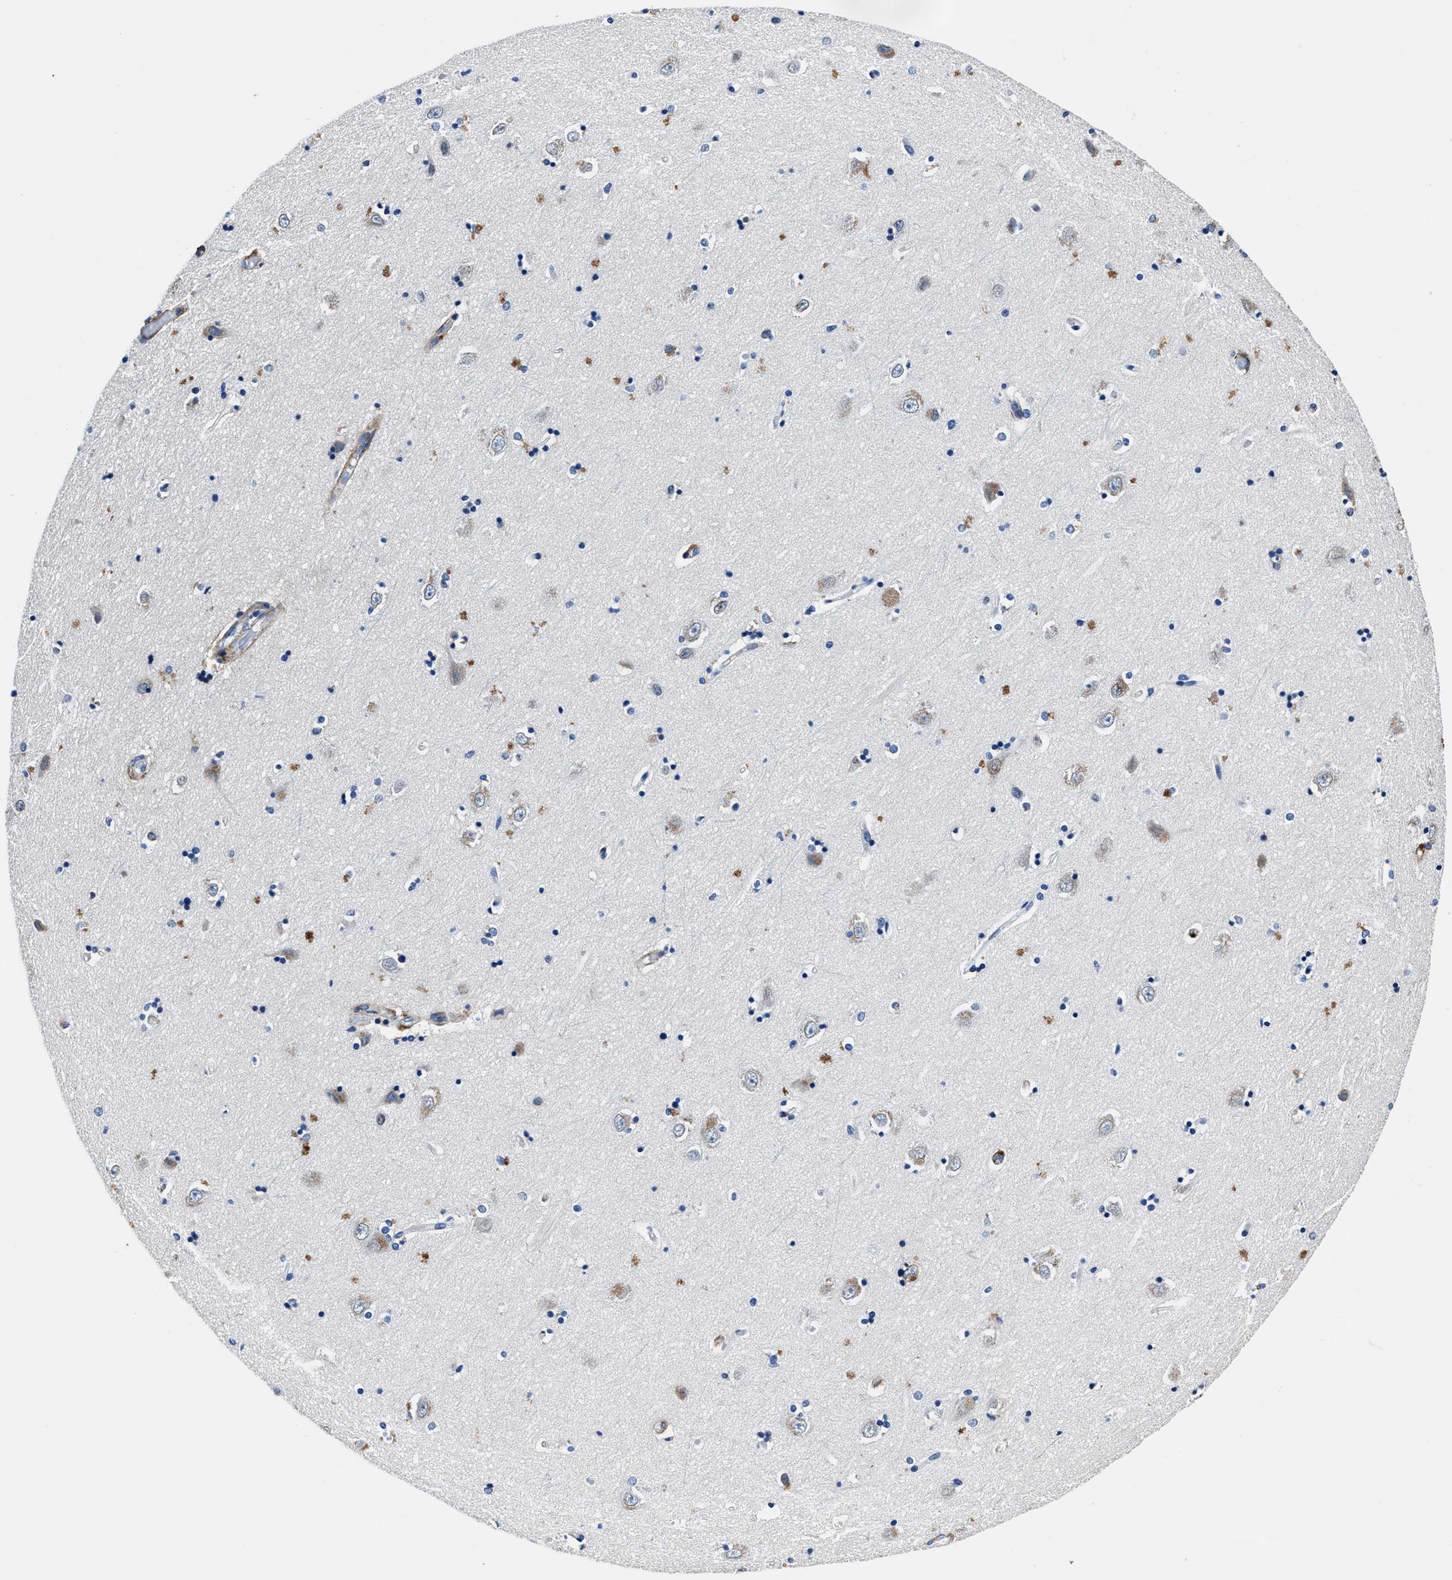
{"staining": {"intensity": "moderate", "quantity": "<25%", "location": "cytoplasmic/membranous"}, "tissue": "hippocampus", "cell_type": "Glial cells", "image_type": "normal", "snomed": [{"axis": "morphology", "description": "Normal tissue, NOS"}, {"axis": "topography", "description": "Hippocampus"}], "caption": "This image shows benign hippocampus stained with immunohistochemistry to label a protein in brown. The cytoplasmic/membranous of glial cells show moderate positivity for the protein. Nuclei are counter-stained blue.", "gene": "FGL2", "patient": {"sex": "male", "age": 45}}